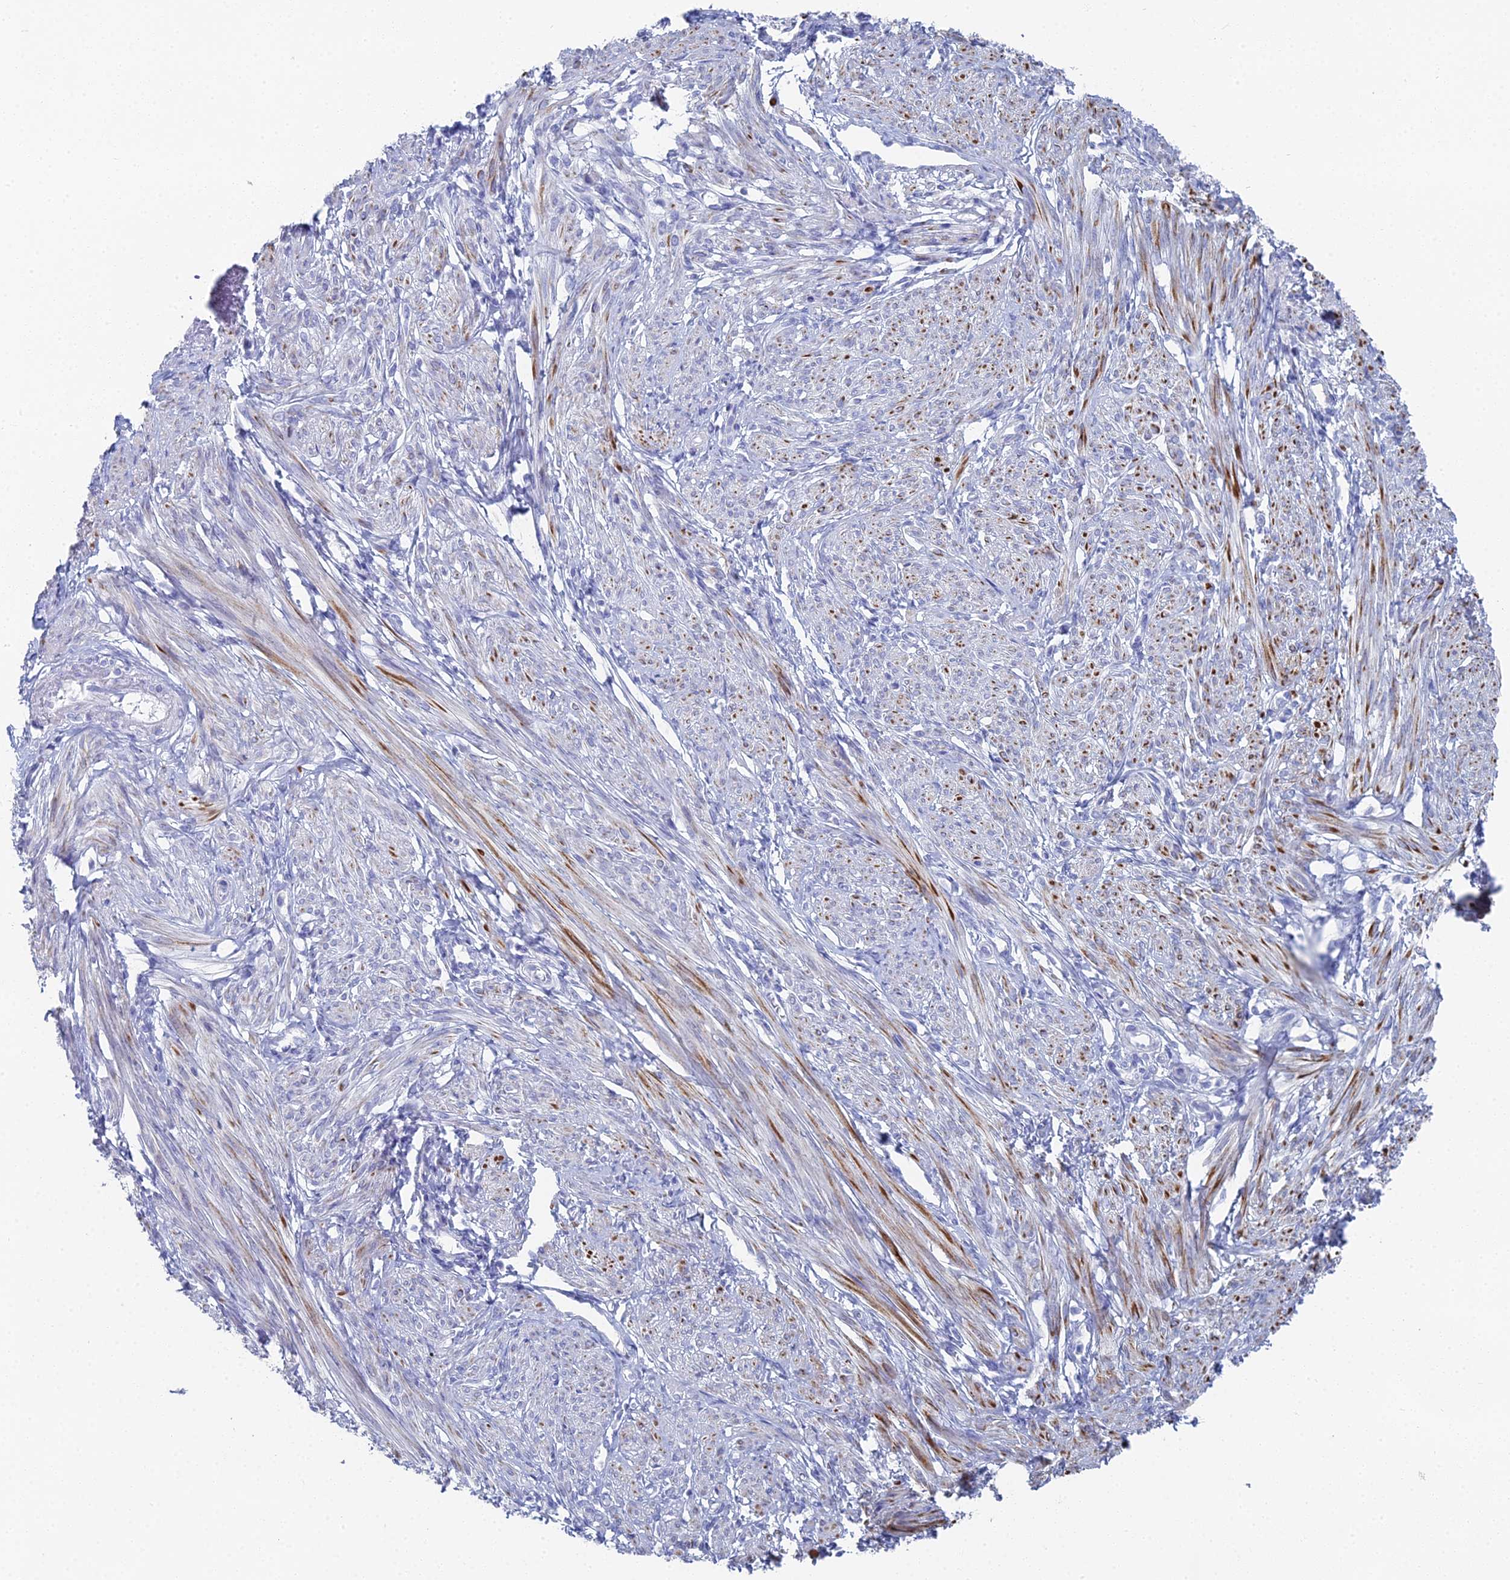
{"staining": {"intensity": "moderate", "quantity": "25%-75%", "location": "cytoplasmic/membranous"}, "tissue": "smooth muscle", "cell_type": "Smooth muscle cells", "image_type": "normal", "snomed": [{"axis": "morphology", "description": "Normal tissue, NOS"}, {"axis": "topography", "description": "Smooth muscle"}], "caption": "Moderate cytoplasmic/membranous protein expression is seen in approximately 25%-75% of smooth muscle cells in smooth muscle.", "gene": "ALPP", "patient": {"sex": "female", "age": 39}}